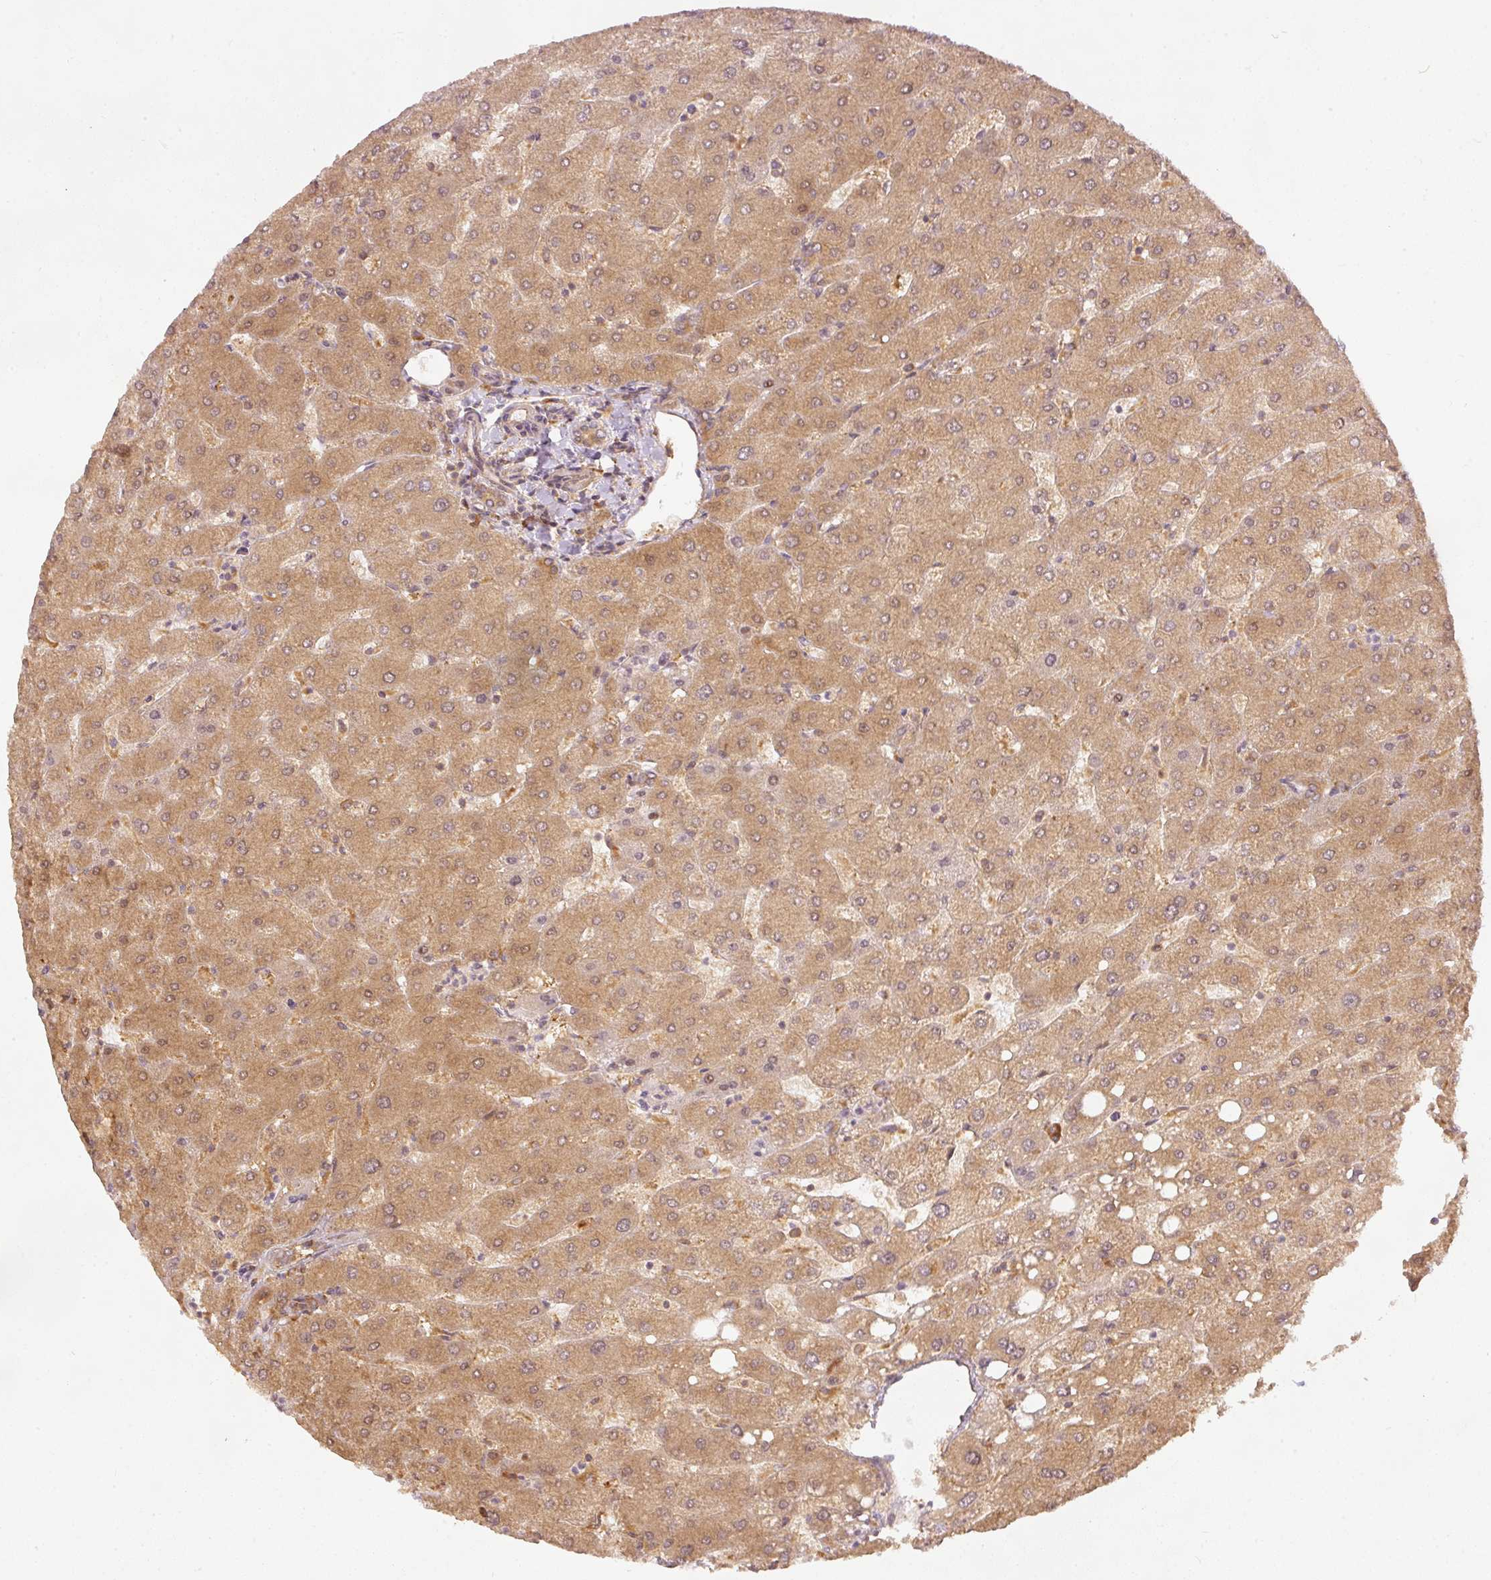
{"staining": {"intensity": "moderate", "quantity": ">75%", "location": "cytoplasmic/membranous"}, "tissue": "liver", "cell_type": "Cholangiocytes", "image_type": "normal", "snomed": [{"axis": "morphology", "description": "Normal tissue, NOS"}, {"axis": "topography", "description": "Liver"}], "caption": "Normal liver displays moderate cytoplasmic/membranous expression in approximately >75% of cholangiocytes.", "gene": "EIF3B", "patient": {"sex": "male", "age": 67}}